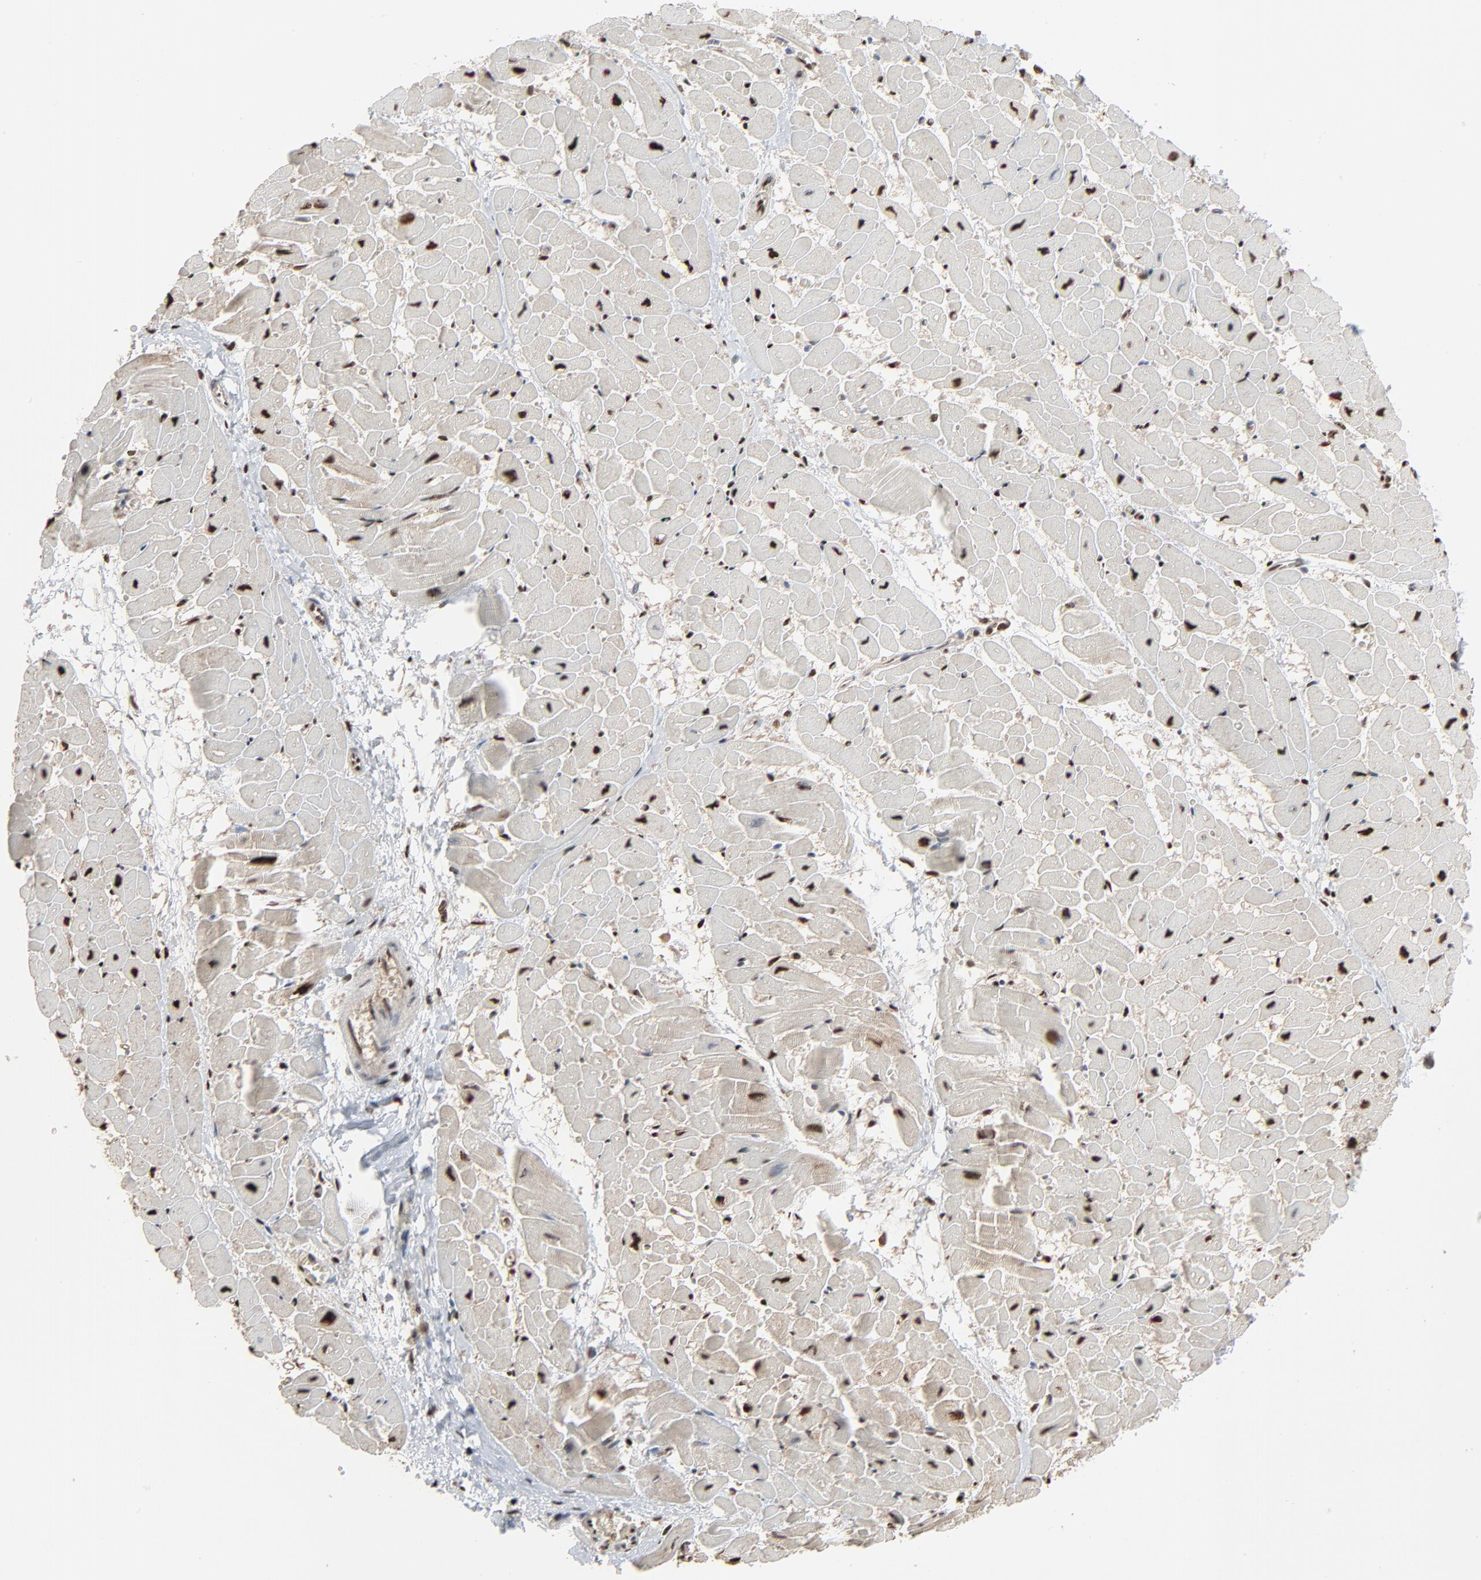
{"staining": {"intensity": "strong", "quantity": ">75%", "location": "nuclear"}, "tissue": "heart muscle", "cell_type": "Cardiomyocytes", "image_type": "normal", "snomed": [{"axis": "morphology", "description": "Normal tissue, NOS"}, {"axis": "topography", "description": "Heart"}], "caption": "Immunohistochemistry (DAB (3,3'-diaminobenzidine)) staining of unremarkable human heart muscle exhibits strong nuclear protein staining in approximately >75% of cardiomyocytes.", "gene": "MEIS2", "patient": {"sex": "male", "age": 45}}